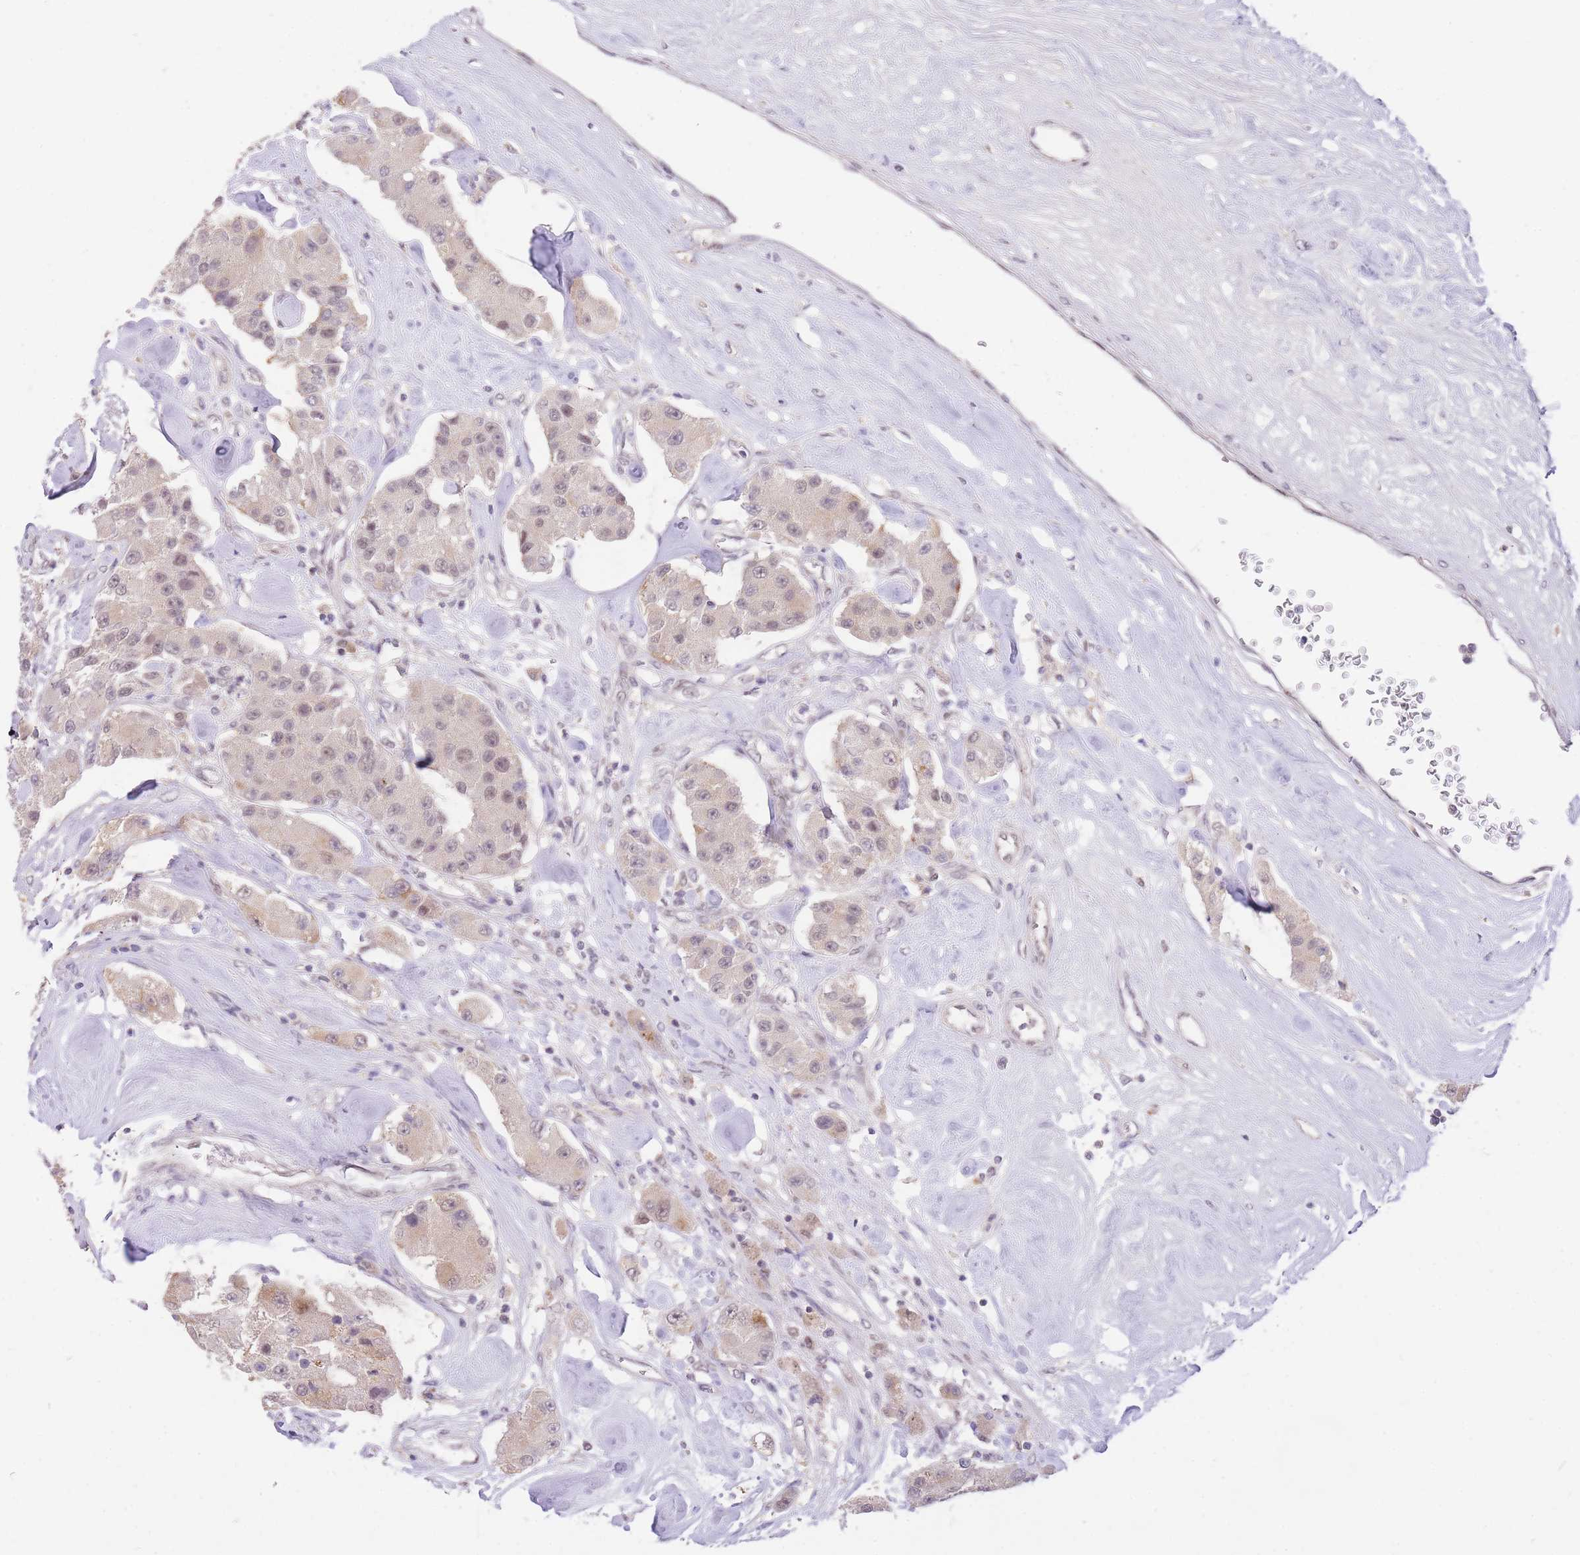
{"staining": {"intensity": "weak", "quantity": "<25%", "location": "nuclear"}, "tissue": "carcinoid", "cell_type": "Tumor cells", "image_type": "cancer", "snomed": [{"axis": "morphology", "description": "Carcinoid, malignant, NOS"}, {"axis": "topography", "description": "Pancreas"}], "caption": "Immunohistochemistry (IHC) photomicrograph of malignant carcinoid stained for a protein (brown), which shows no expression in tumor cells.", "gene": "UBXN7", "patient": {"sex": "male", "age": 41}}